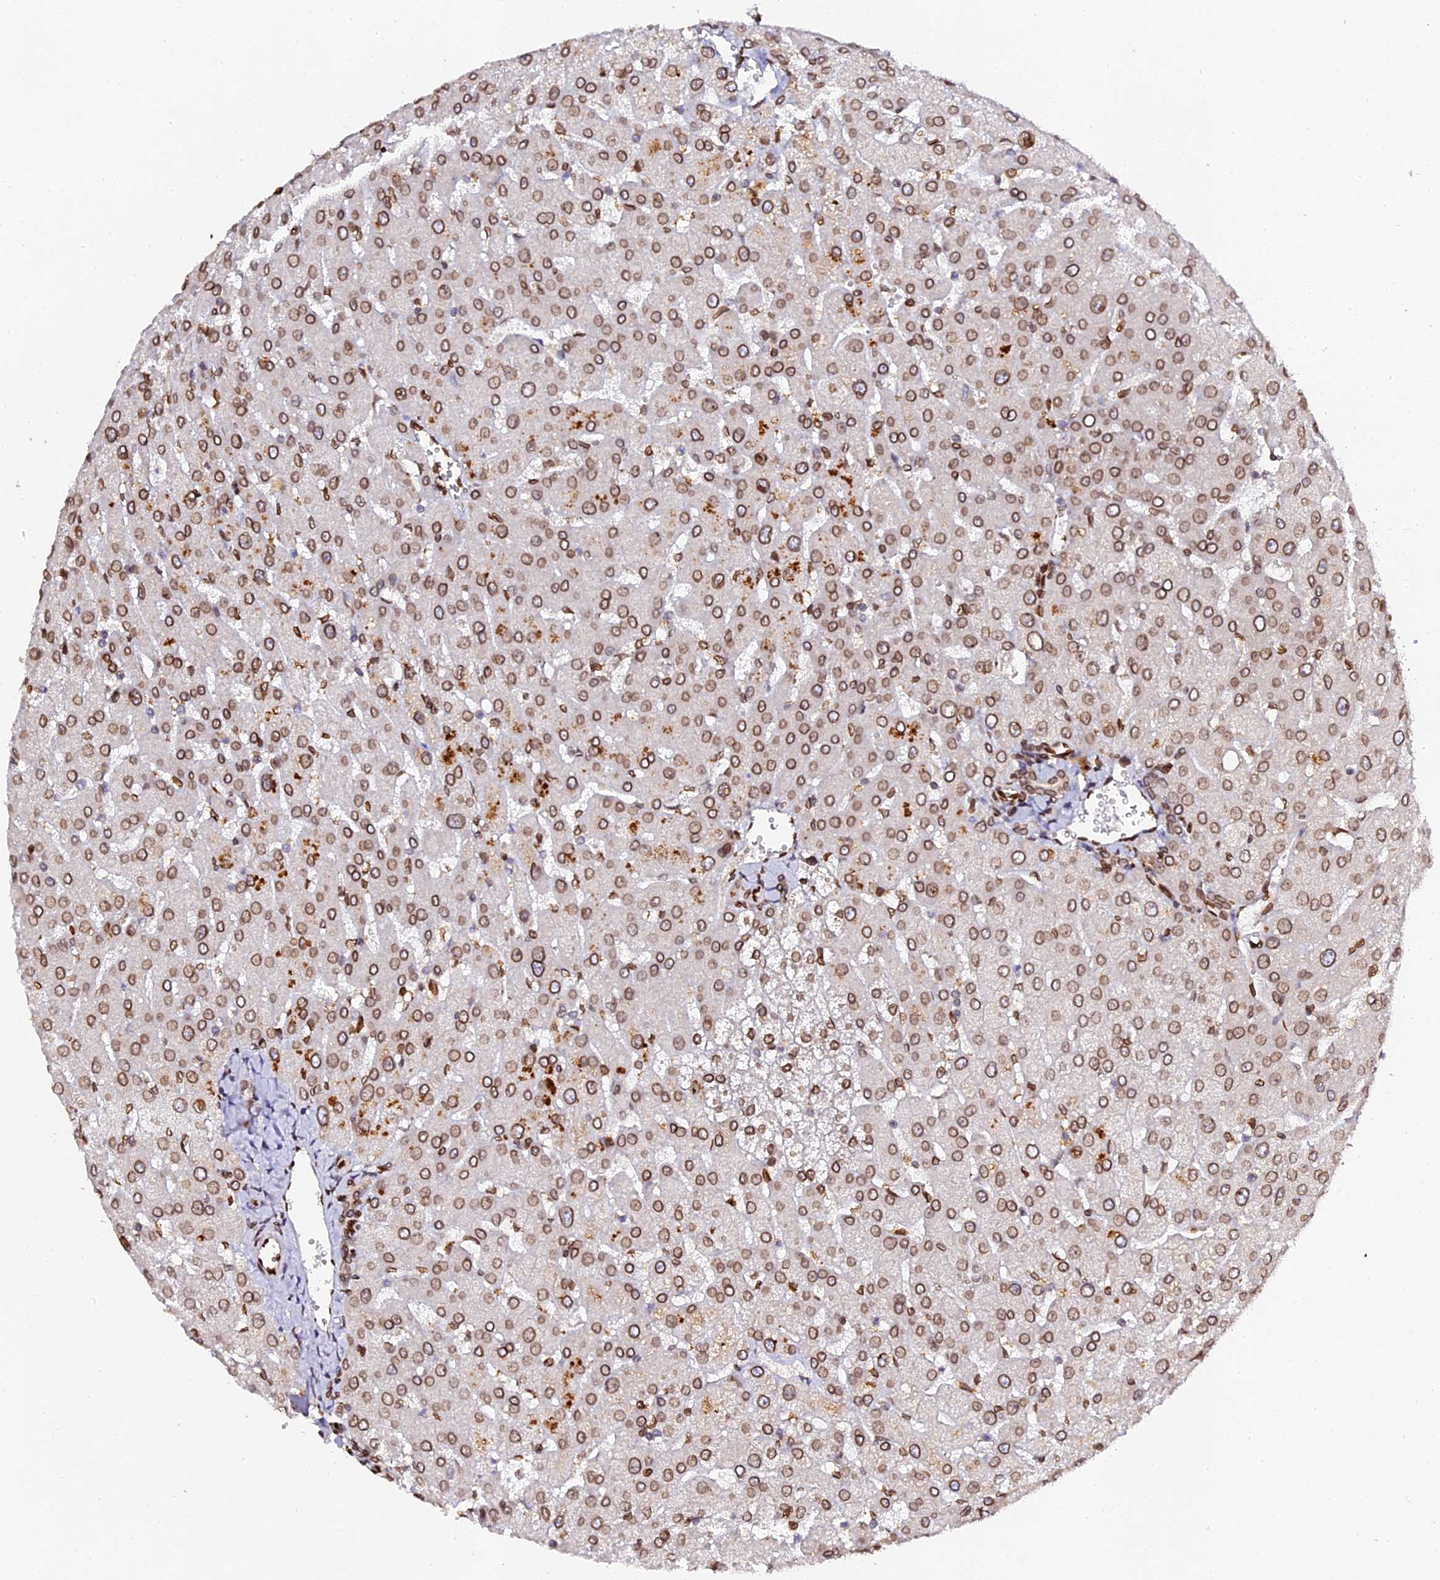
{"staining": {"intensity": "strong", "quantity": ">75%", "location": "cytoplasmic/membranous,nuclear"}, "tissue": "liver", "cell_type": "Cholangiocytes", "image_type": "normal", "snomed": [{"axis": "morphology", "description": "Normal tissue, NOS"}, {"axis": "topography", "description": "Liver"}], "caption": "This is a micrograph of immunohistochemistry staining of benign liver, which shows strong expression in the cytoplasmic/membranous,nuclear of cholangiocytes.", "gene": "ANAPC5", "patient": {"sex": "male", "age": 55}}